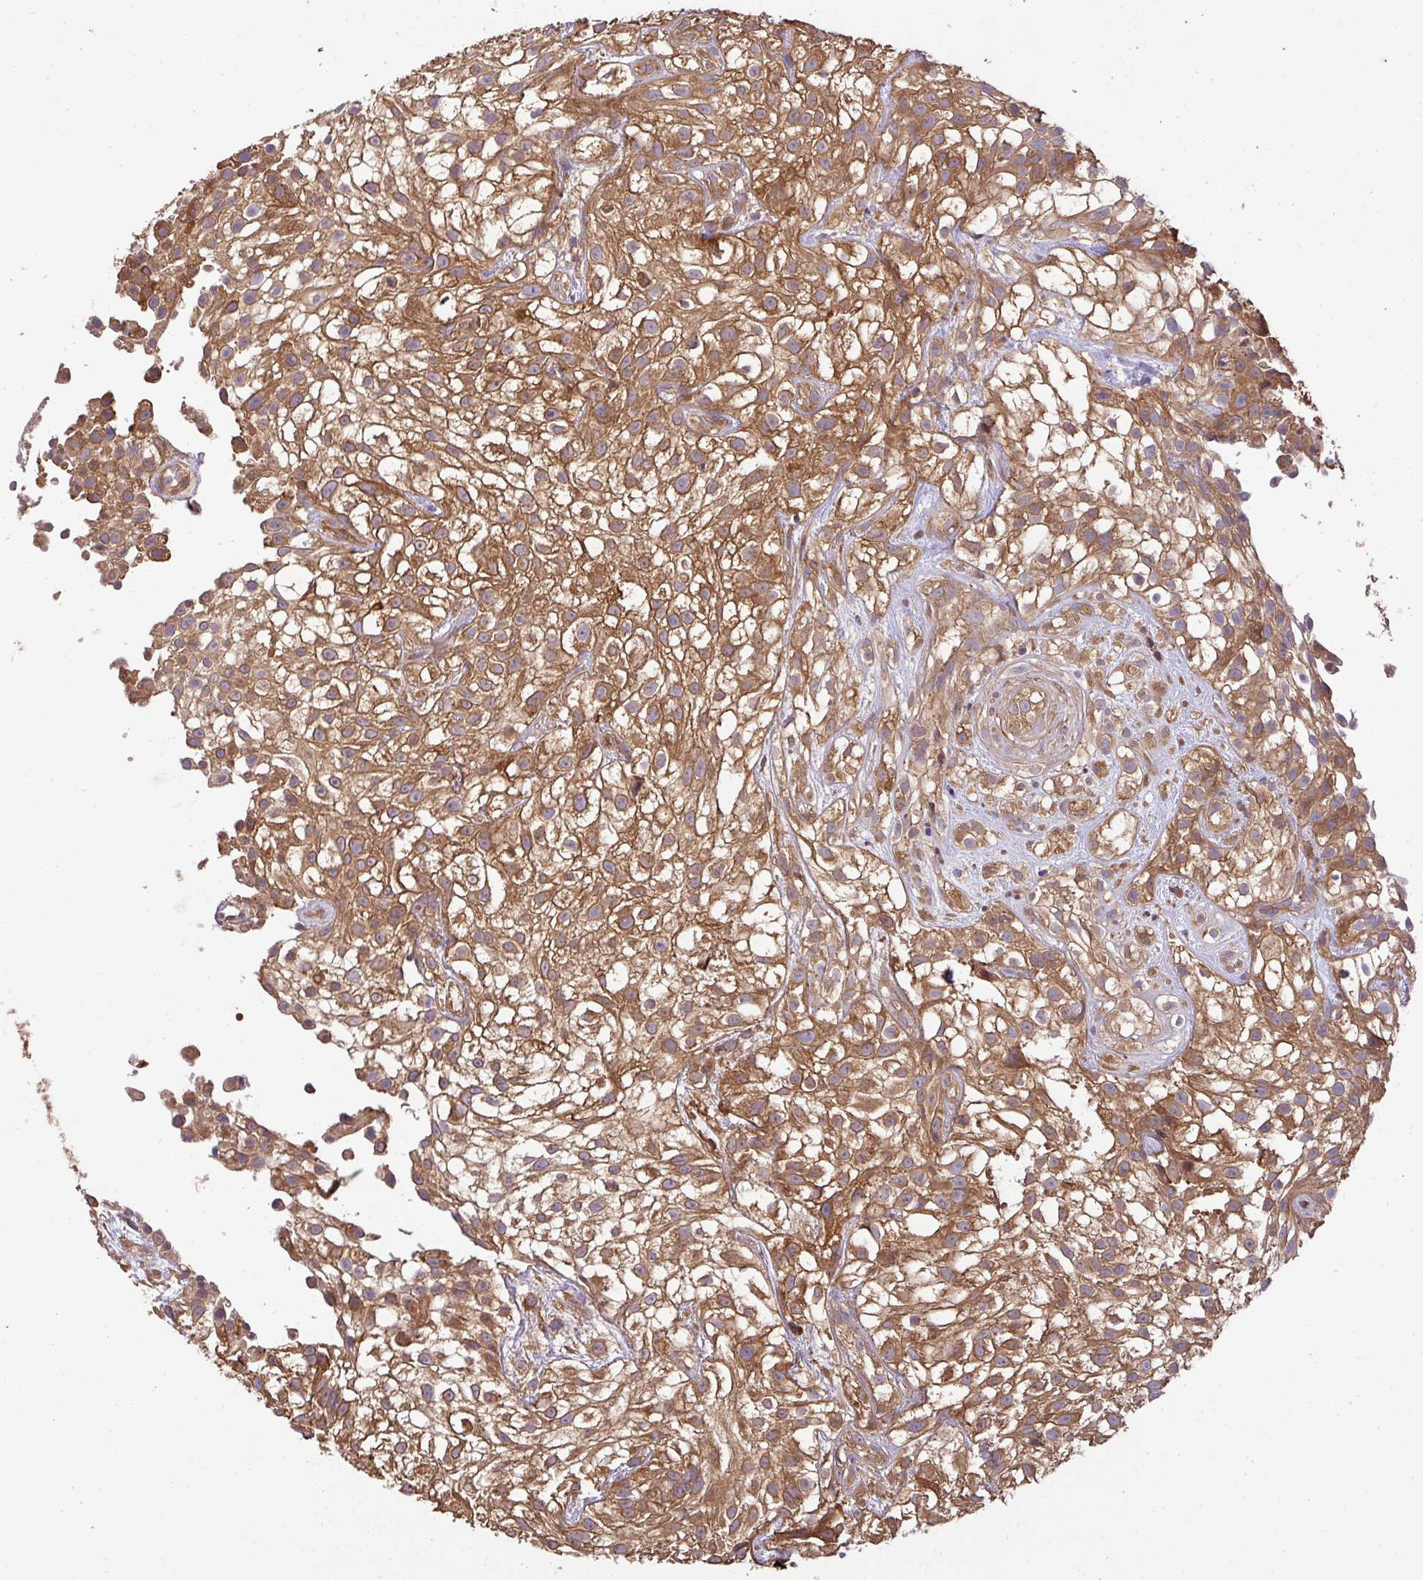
{"staining": {"intensity": "moderate", "quantity": ">75%", "location": "cytoplasmic/membranous"}, "tissue": "urothelial cancer", "cell_type": "Tumor cells", "image_type": "cancer", "snomed": [{"axis": "morphology", "description": "Urothelial carcinoma, High grade"}, {"axis": "topography", "description": "Urinary bladder"}], "caption": "Urothelial cancer stained for a protein (brown) demonstrates moderate cytoplasmic/membranous positive expression in approximately >75% of tumor cells.", "gene": "GSPT1", "patient": {"sex": "male", "age": 56}}